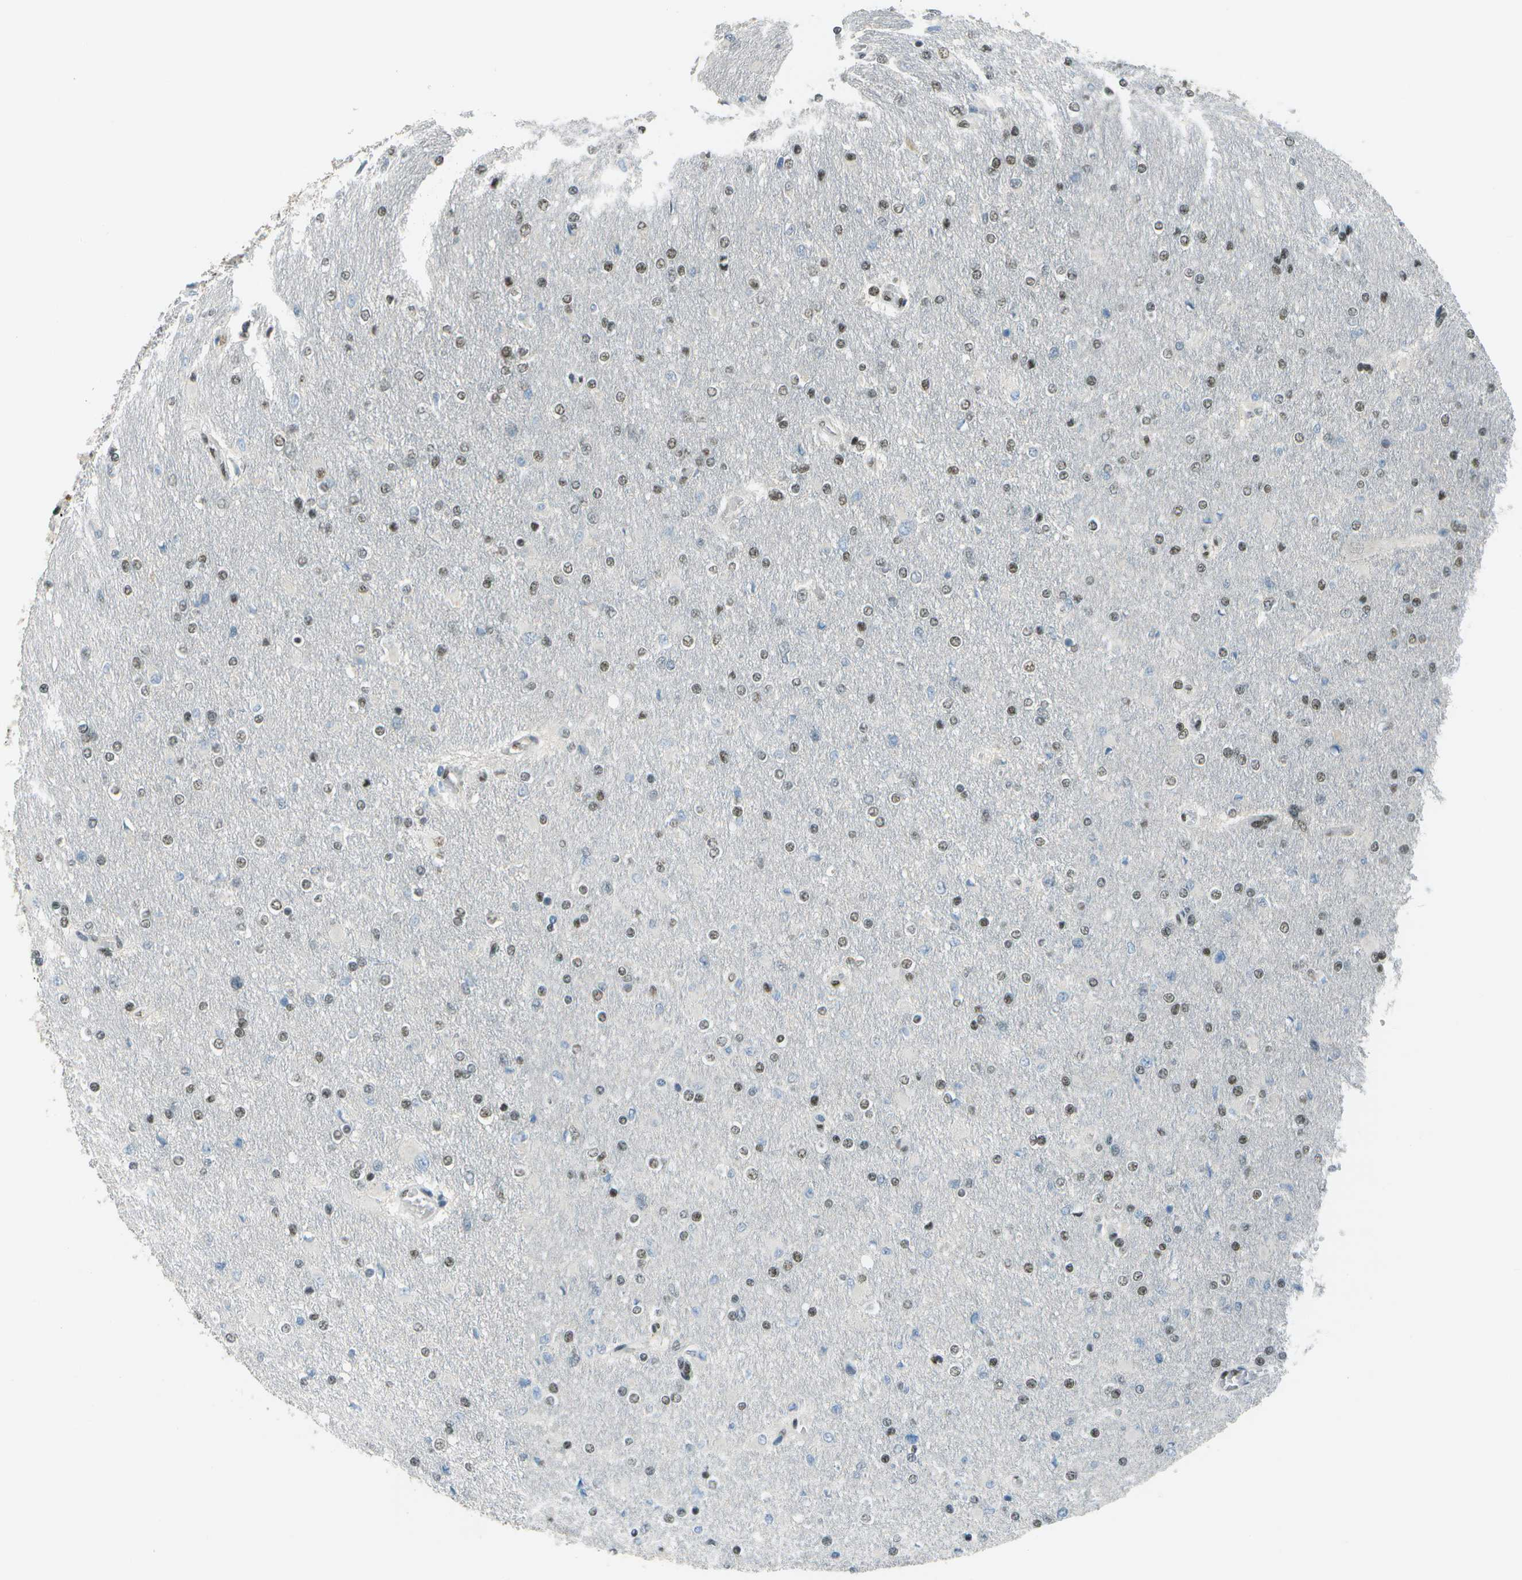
{"staining": {"intensity": "weak", "quantity": "25%-75%", "location": "nuclear"}, "tissue": "glioma", "cell_type": "Tumor cells", "image_type": "cancer", "snomed": [{"axis": "morphology", "description": "Glioma, malignant, High grade"}, {"axis": "topography", "description": "Cerebral cortex"}], "caption": "Protein analysis of malignant glioma (high-grade) tissue reveals weak nuclear staining in approximately 25%-75% of tumor cells.", "gene": "DEPDC1", "patient": {"sex": "female", "age": 36}}